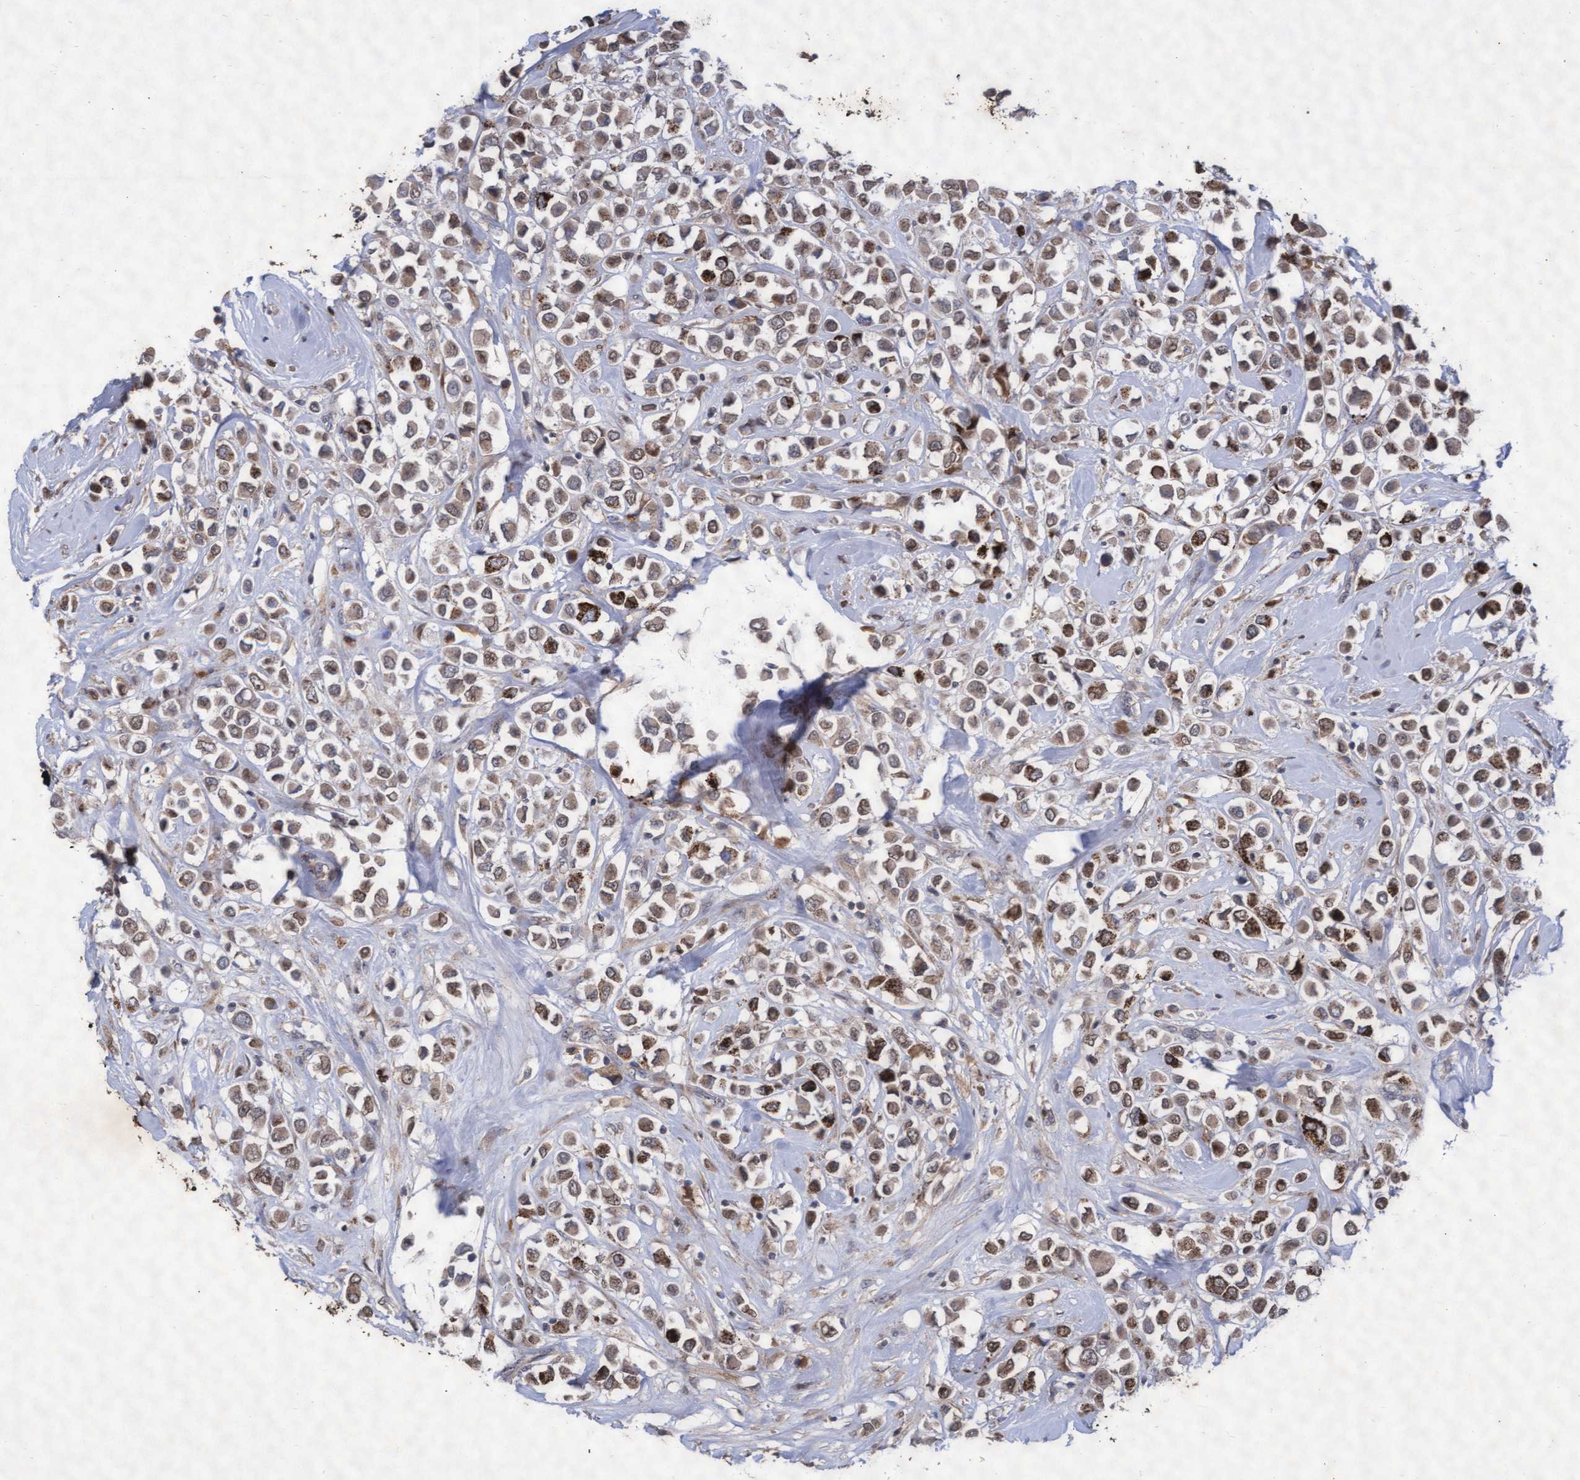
{"staining": {"intensity": "moderate", "quantity": ">75%", "location": "cytoplasmic/membranous"}, "tissue": "breast cancer", "cell_type": "Tumor cells", "image_type": "cancer", "snomed": [{"axis": "morphology", "description": "Duct carcinoma"}, {"axis": "topography", "description": "Breast"}], "caption": "Moderate cytoplasmic/membranous protein expression is present in approximately >75% of tumor cells in breast cancer. The staining was performed using DAB to visualize the protein expression in brown, while the nuclei were stained in blue with hematoxylin (Magnification: 20x).", "gene": "ABCF2", "patient": {"sex": "female", "age": 61}}